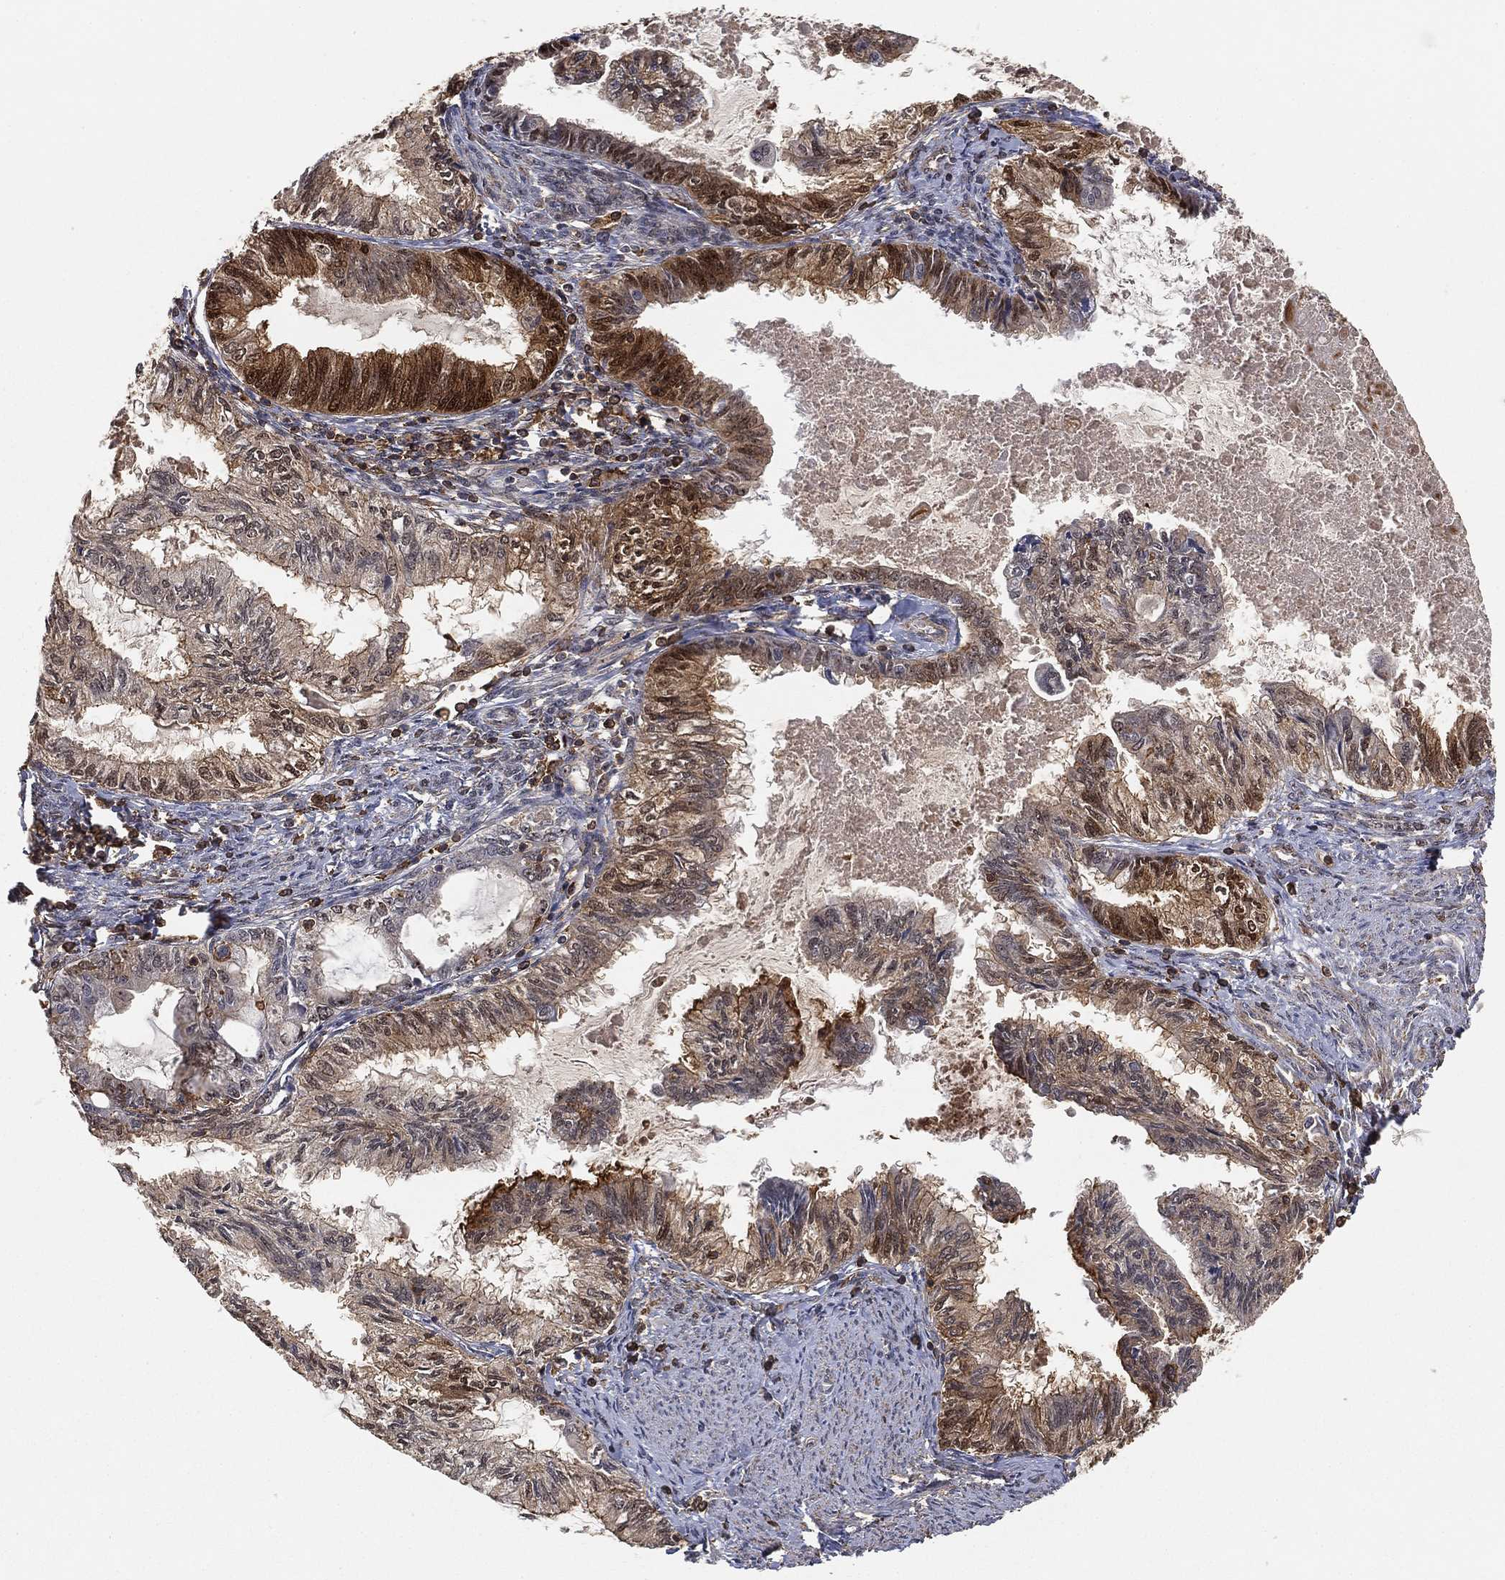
{"staining": {"intensity": "moderate", "quantity": "25%-75%", "location": "cytoplasmic/membranous"}, "tissue": "endometrial cancer", "cell_type": "Tumor cells", "image_type": "cancer", "snomed": [{"axis": "morphology", "description": "Adenocarcinoma, NOS"}, {"axis": "topography", "description": "Endometrium"}], "caption": "Moderate cytoplasmic/membranous protein staining is identified in about 25%-75% of tumor cells in endometrial cancer (adenocarcinoma).", "gene": "CRYL1", "patient": {"sex": "female", "age": 86}}